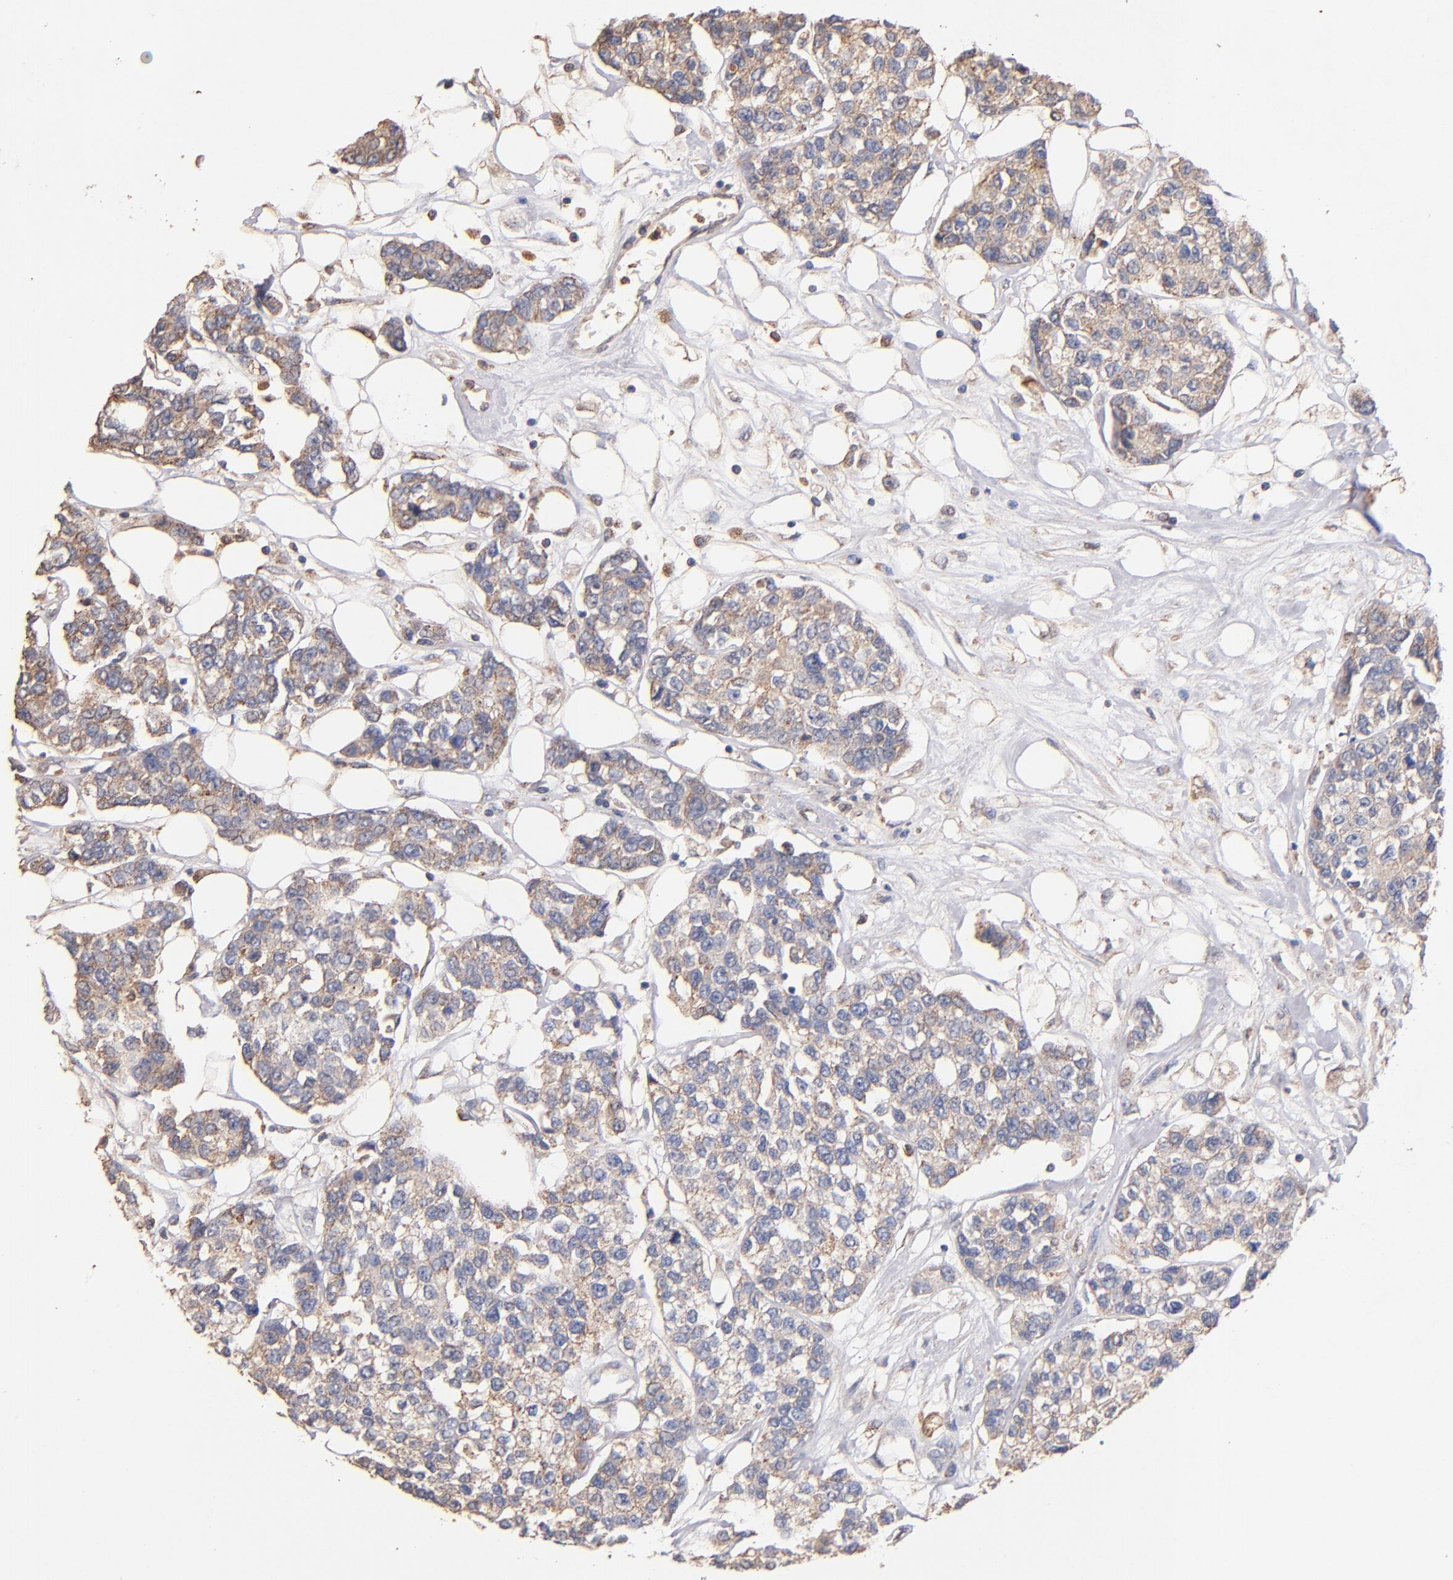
{"staining": {"intensity": "weak", "quantity": ">75%", "location": "cytoplasmic/membranous"}, "tissue": "breast cancer", "cell_type": "Tumor cells", "image_type": "cancer", "snomed": [{"axis": "morphology", "description": "Duct carcinoma"}, {"axis": "topography", "description": "Breast"}], "caption": "Breast cancer (infiltrating ductal carcinoma) stained with DAB immunohistochemistry demonstrates low levels of weak cytoplasmic/membranous staining in approximately >75% of tumor cells.", "gene": "RO60", "patient": {"sex": "female", "age": 51}}